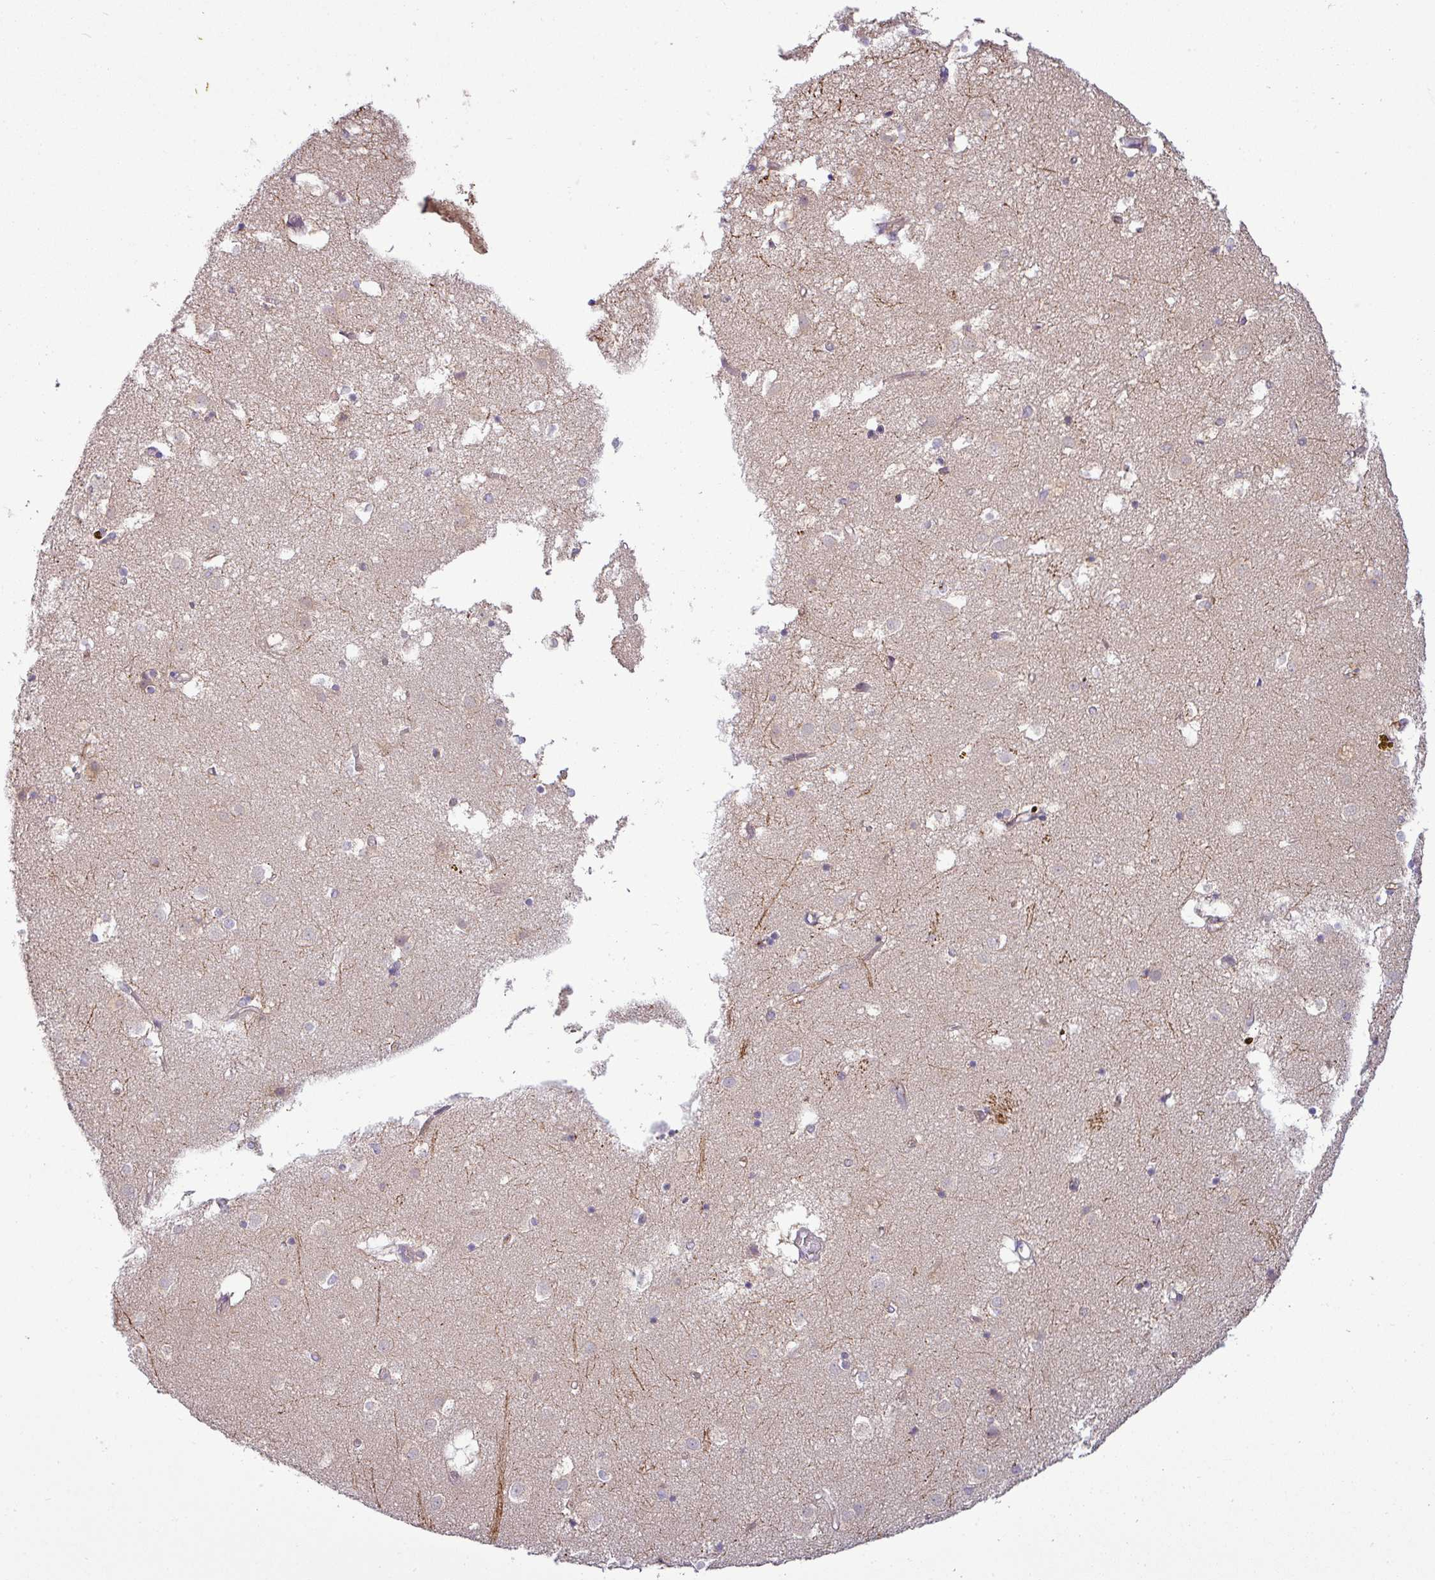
{"staining": {"intensity": "negative", "quantity": "none", "location": "none"}, "tissue": "caudate", "cell_type": "Glial cells", "image_type": "normal", "snomed": [{"axis": "morphology", "description": "Normal tissue, NOS"}, {"axis": "topography", "description": "Lateral ventricle wall"}], "caption": "There is no significant expression in glial cells of caudate. (Brightfield microscopy of DAB IHC at high magnification).", "gene": "APOM", "patient": {"sex": "male", "age": 70}}